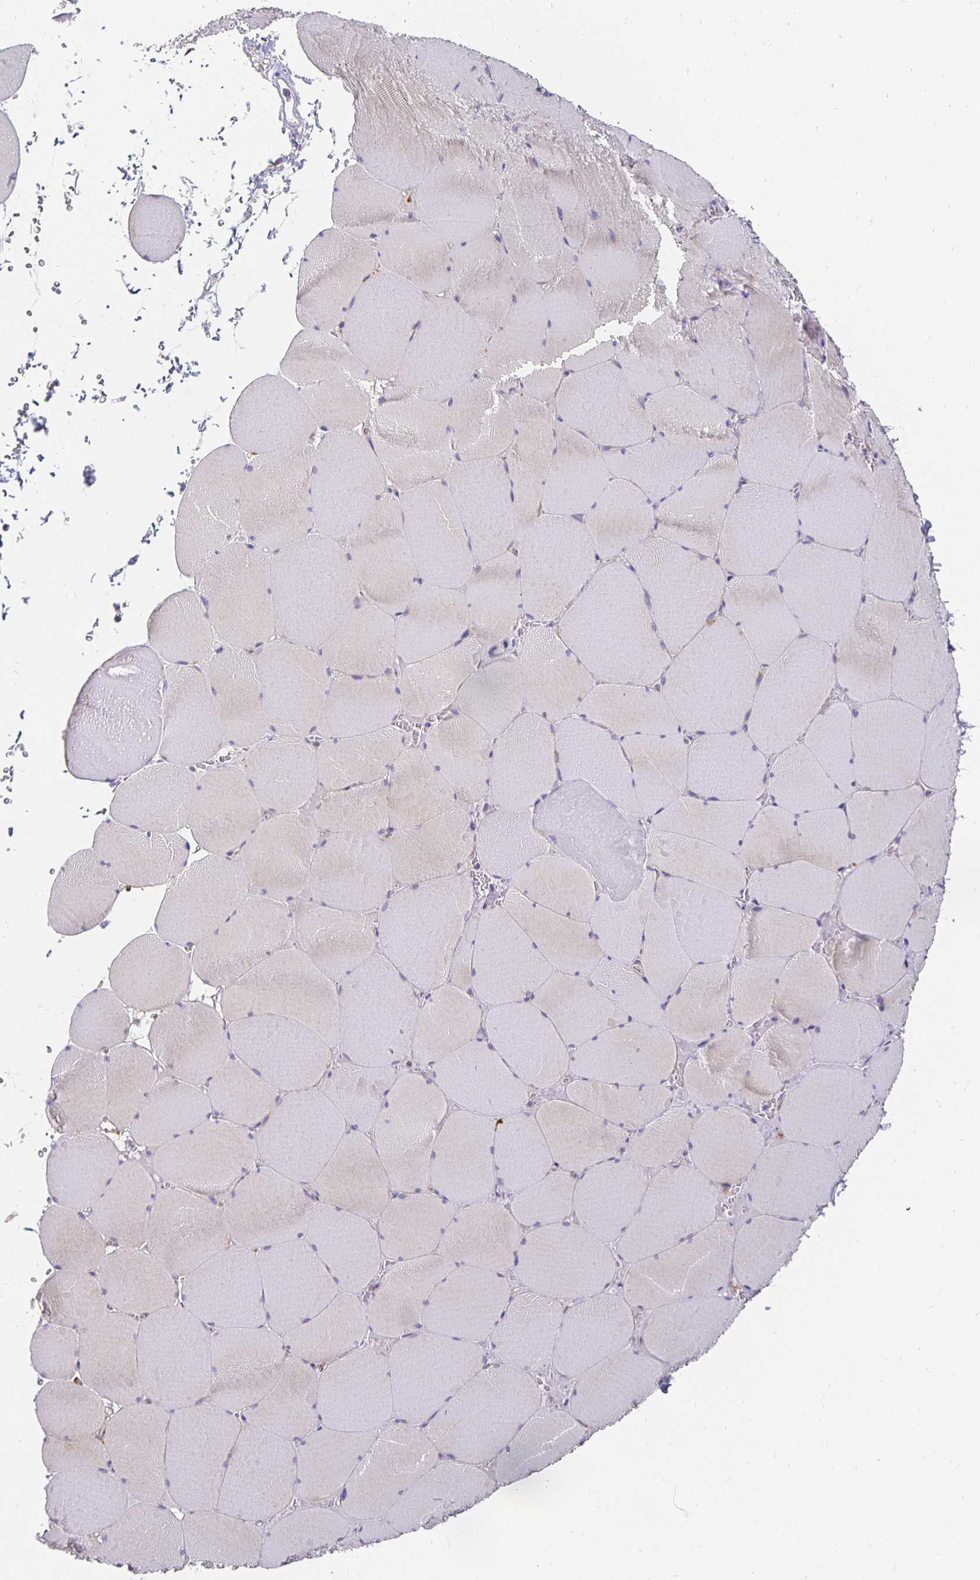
{"staining": {"intensity": "negative", "quantity": "none", "location": "none"}, "tissue": "skeletal muscle", "cell_type": "Myocytes", "image_type": "normal", "snomed": [{"axis": "morphology", "description": "Normal tissue, NOS"}, {"axis": "topography", "description": "Skeletal muscle"}, {"axis": "topography", "description": "Head-Neck"}], "caption": "Photomicrograph shows no significant protein expression in myocytes of normal skeletal muscle. The staining is performed using DAB (3,3'-diaminobenzidine) brown chromogen with nuclei counter-stained in using hematoxylin.", "gene": "PLOD1", "patient": {"sex": "male", "age": 66}}